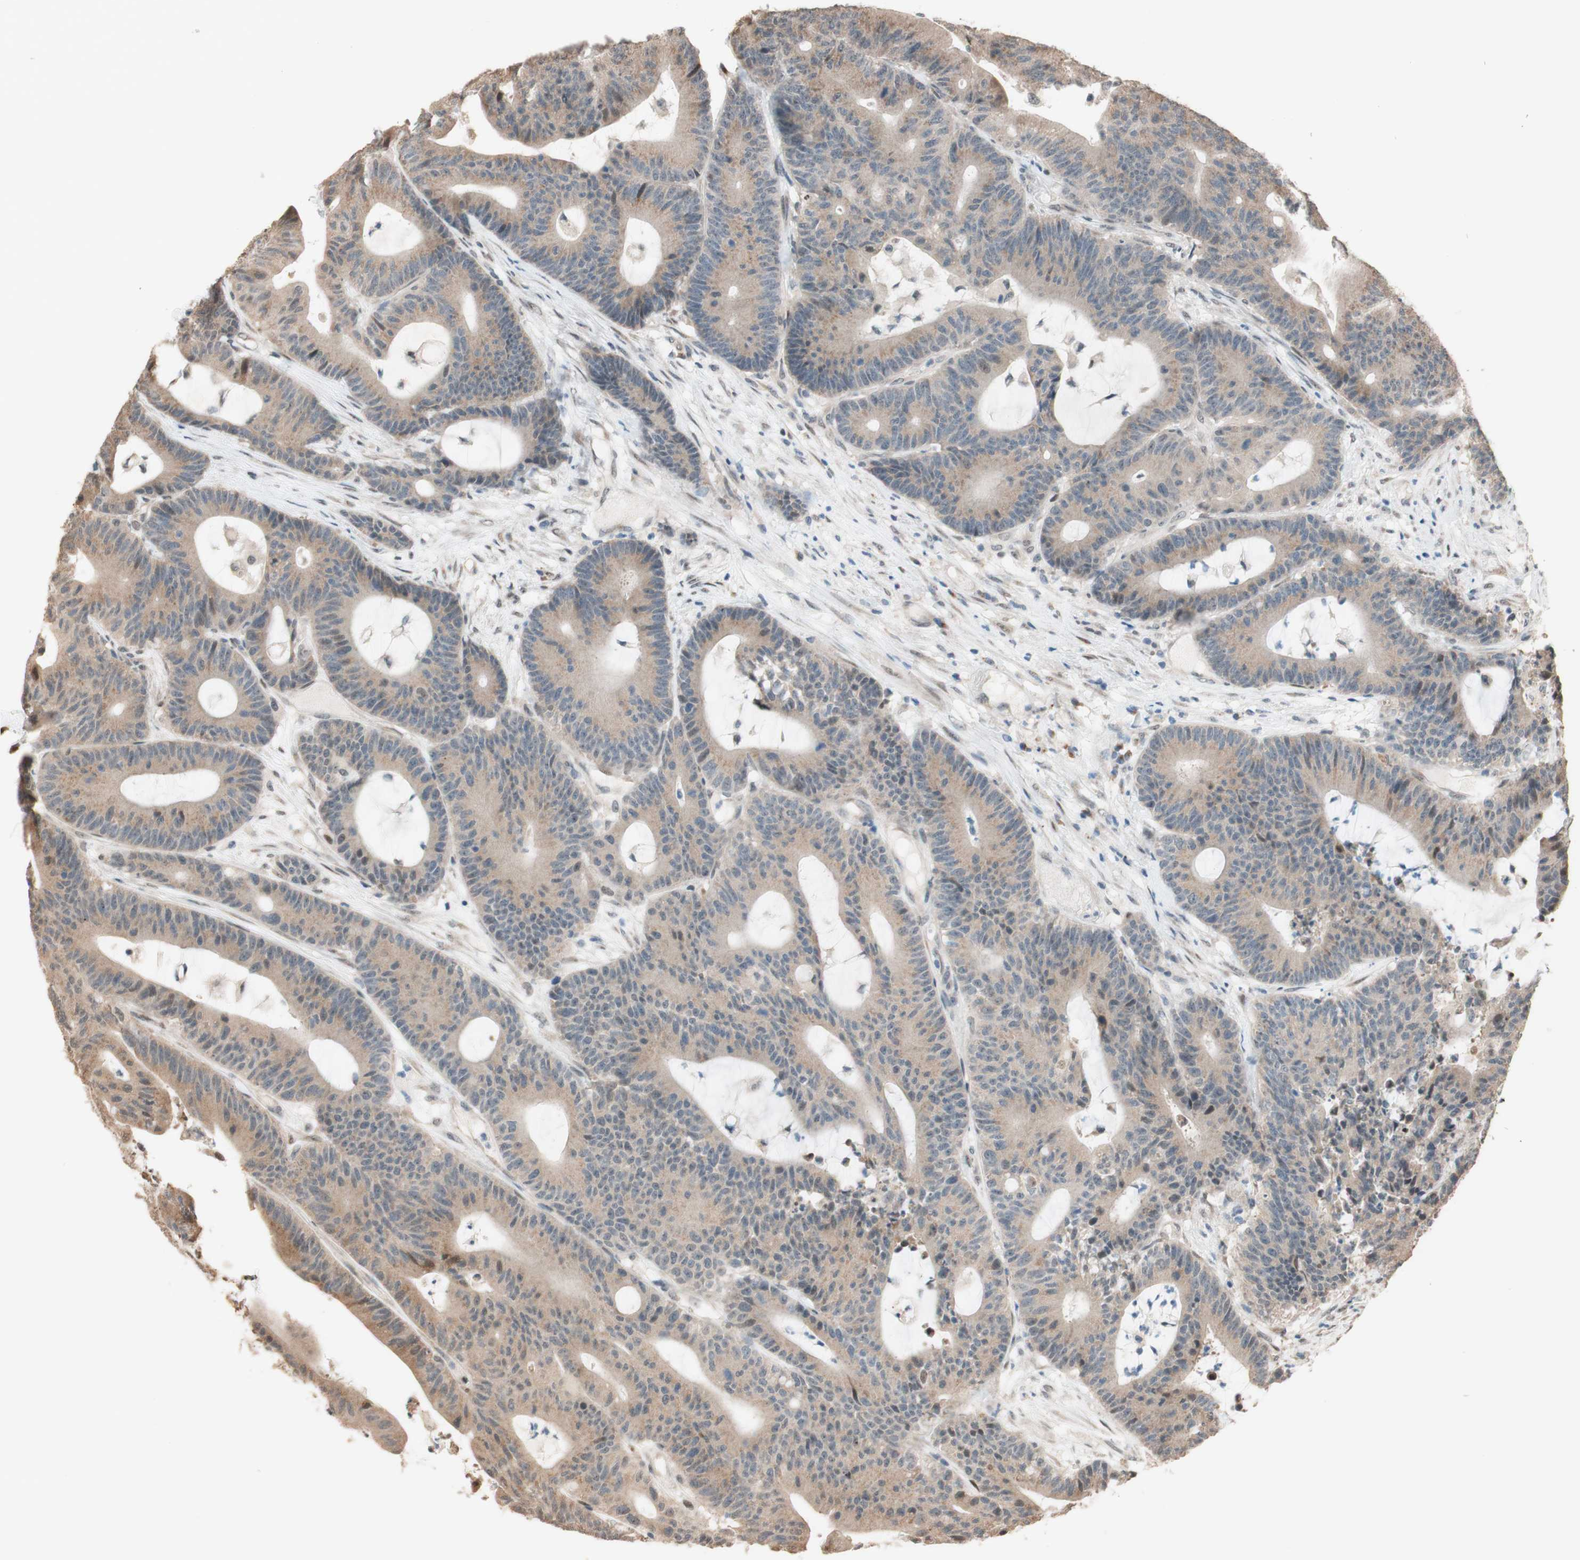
{"staining": {"intensity": "negative", "quantity": "none", "location": "none"}, "tissue": "colorectal cancer", "cell_type": "Tumor cells", "image_type": "cancer", "snomed": [{"axis": "morphology", "description": "Adenocarcinoma, NOS"}, {"axis": "topography", "description": "Colon"}], "caption": "This image is of colorectal adenocarcinoma stained with IHC to label a protein in brown with the nuclei are counter-stained blue. There is no positivity in tumor cells.", "gene": "CCNC", "patient": {"sex": "female", "age": 84}}